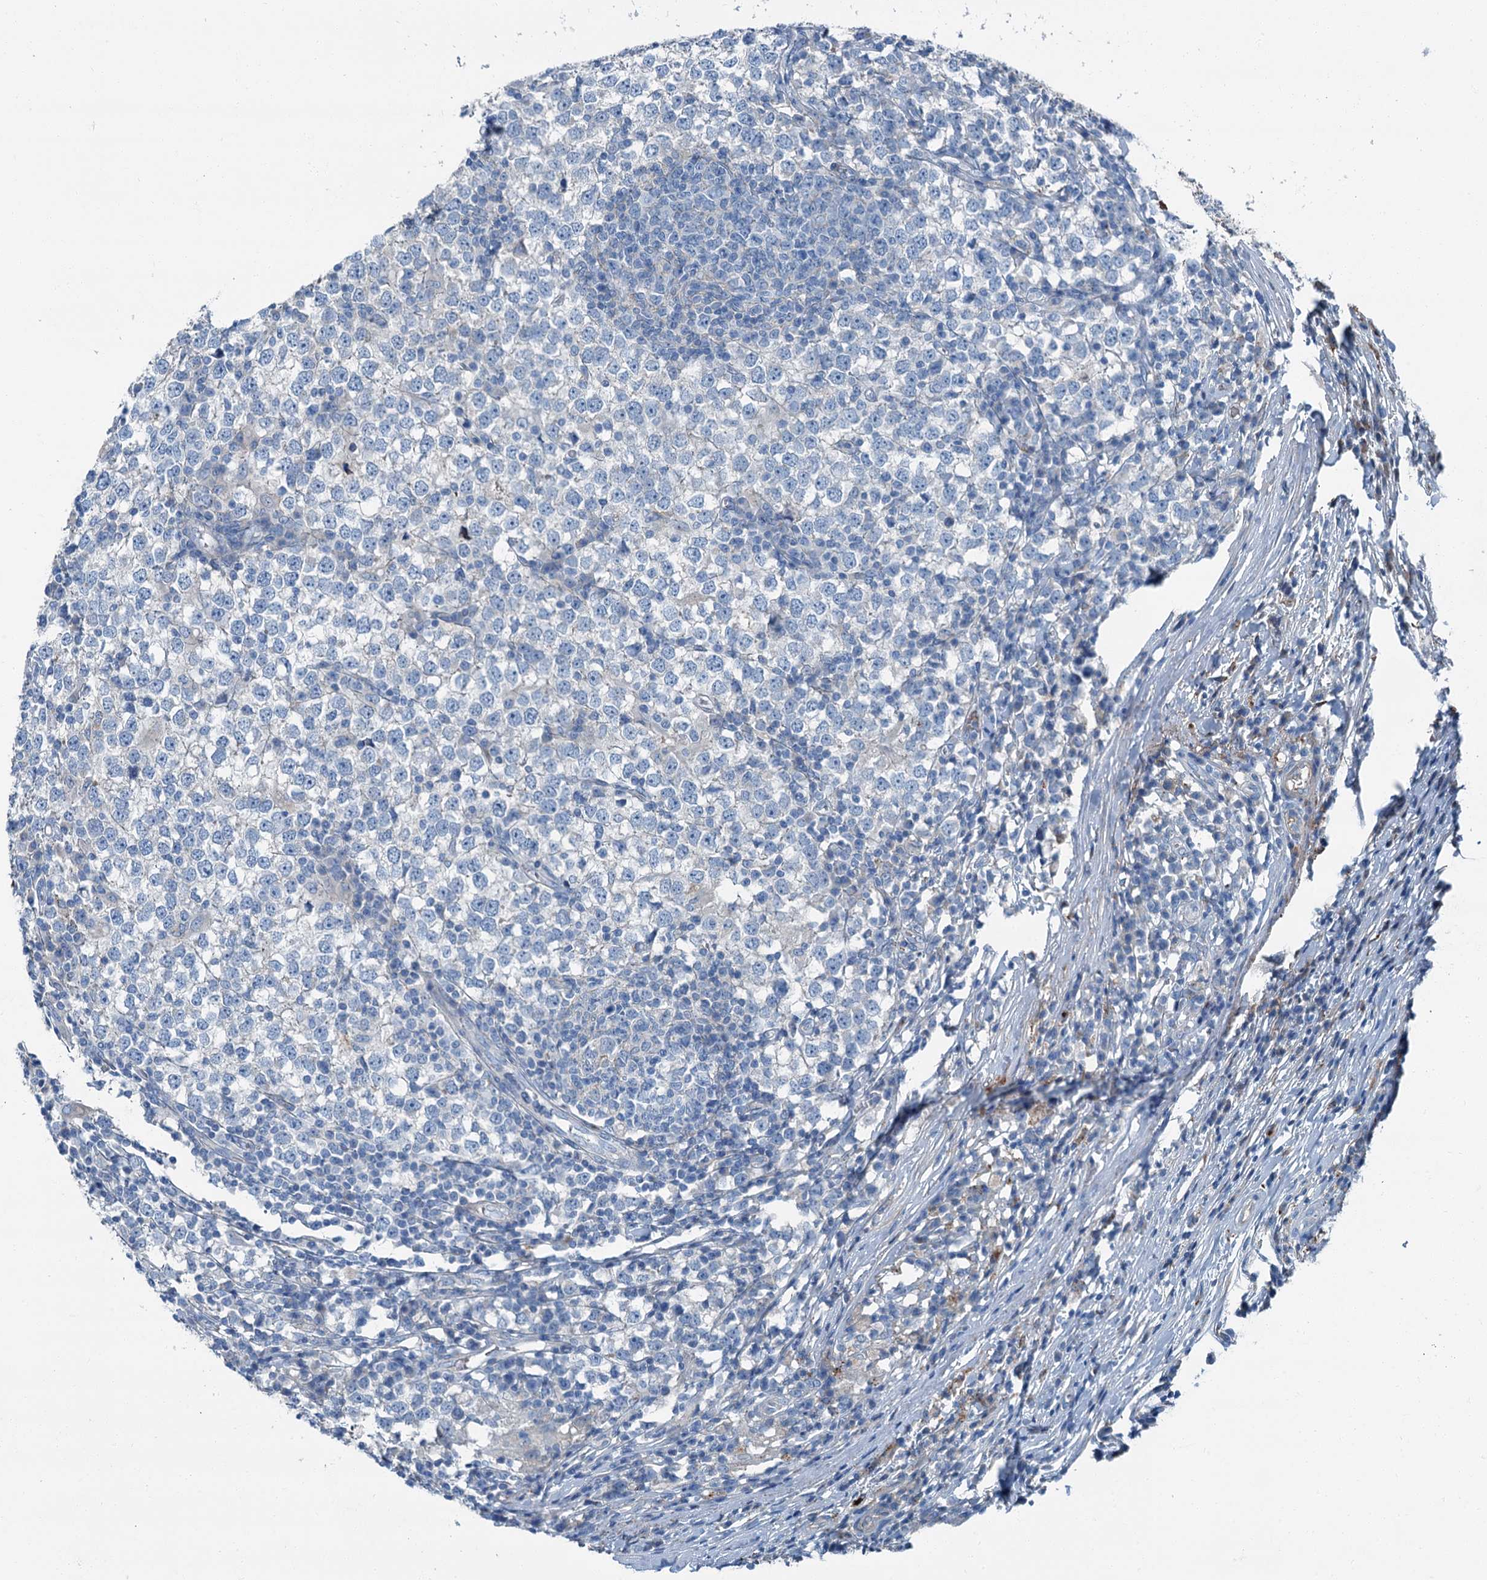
{"staining": {"intensity": "negative", "quantity": "none", "location": "none"}, "tissue": "testis cancer", "cell_type": "Tumor cells", "image_type": "cancer", "snomed": [{"axis": "morphology", "description": "Seminoma, NOS"}, {"axis": "topography", "description": "Testis"}], "caption": "Tumor cells show no significant protein expression in testis cancer.", "gene": "AXL", "patient": {"sex": "male", "age": 65}}